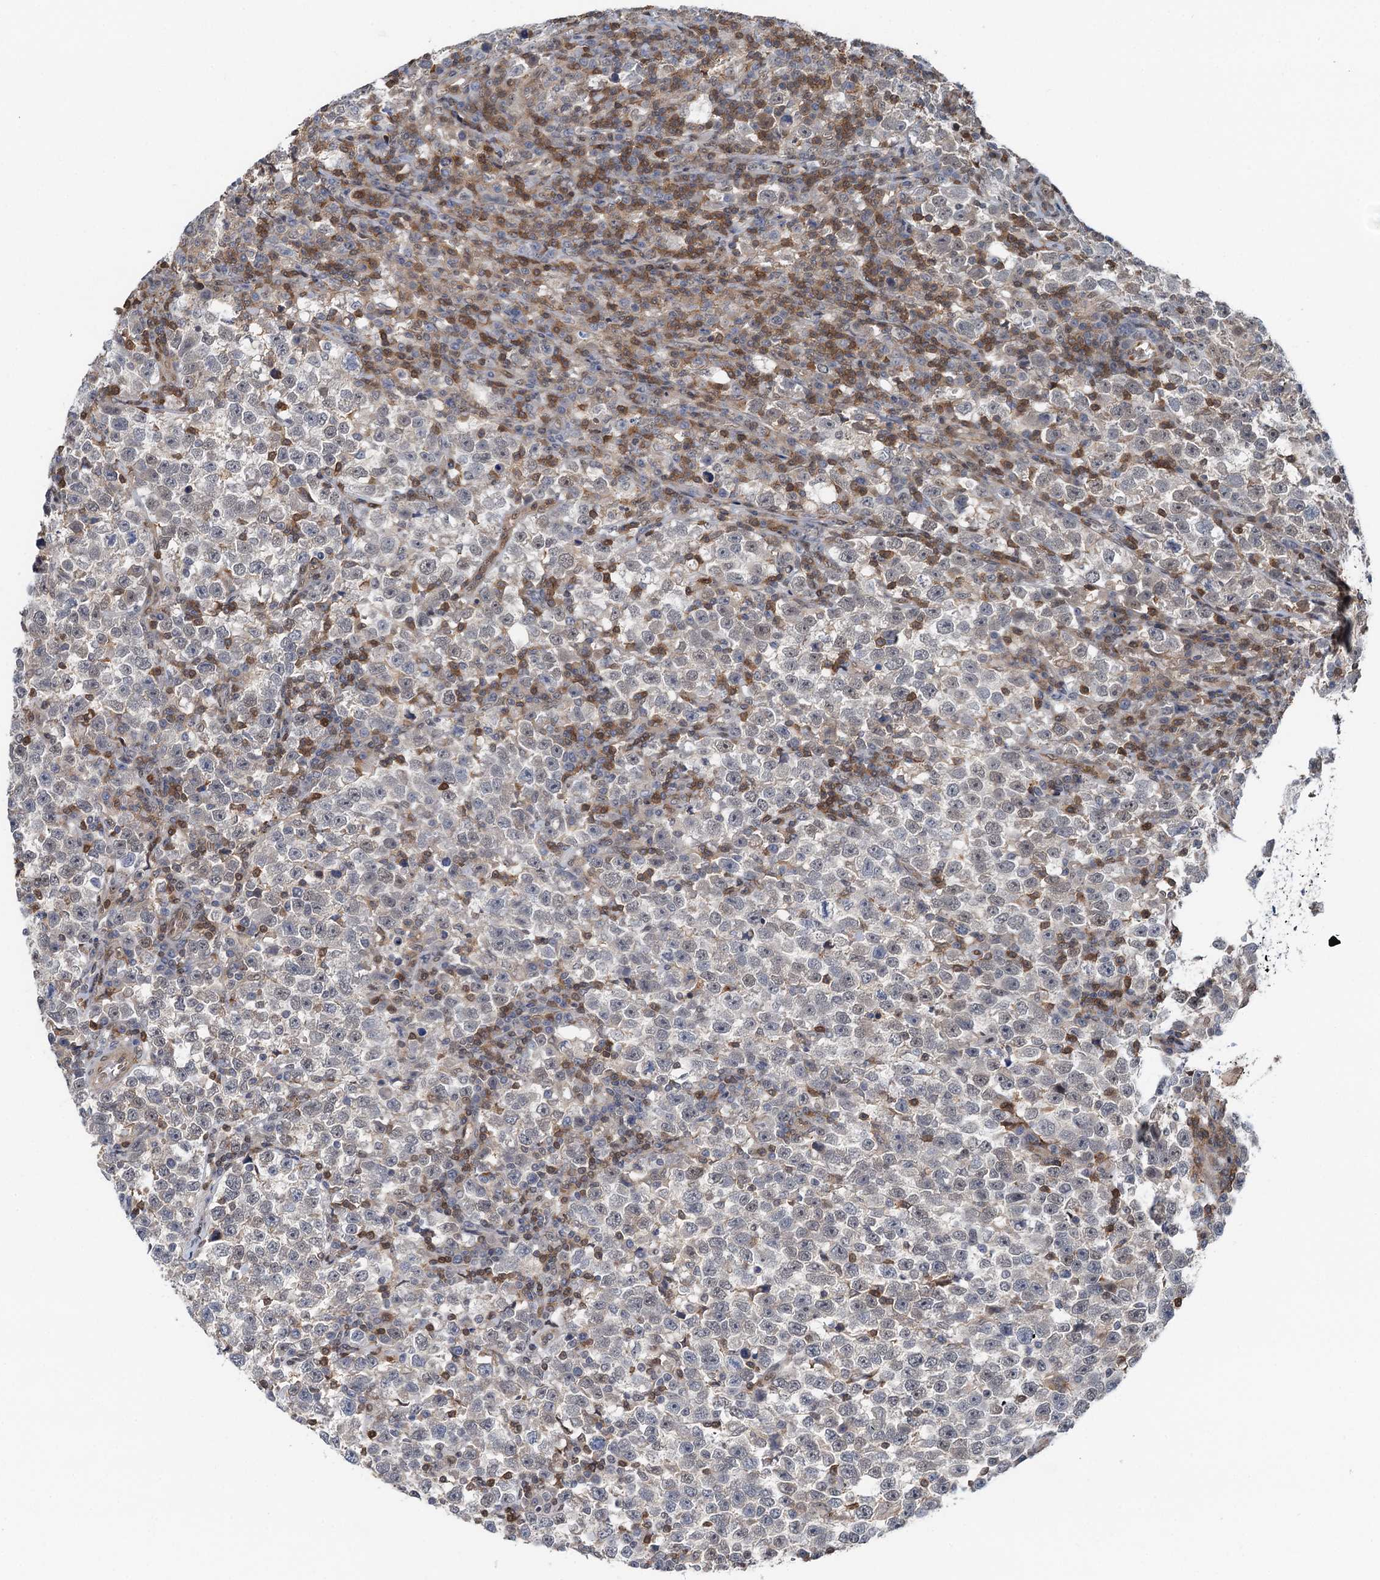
{"staining": {"intensity": "negative", "quantity": "none", "location": "none"}, "tissue": "testis cancer", "cell_type": "Tumor cells", "image_type": "cancer", "snomed": [{"axis": "morphology", "description": "Normal tissue, NOS"}, {"axis": "morphology", "description": "Seminoma, NOS"}, {"axis": "topography", "description": "Testis"}], "caption": "Immunohistochemistry (IHC) photomicrograph of neoplastic tissue: human testis cancer (seminoma) stained with DAB shows no significant protein positivity in tumor cells.", "gene": "ZNF609", "patient": {"sex": "male", "age": 43}}